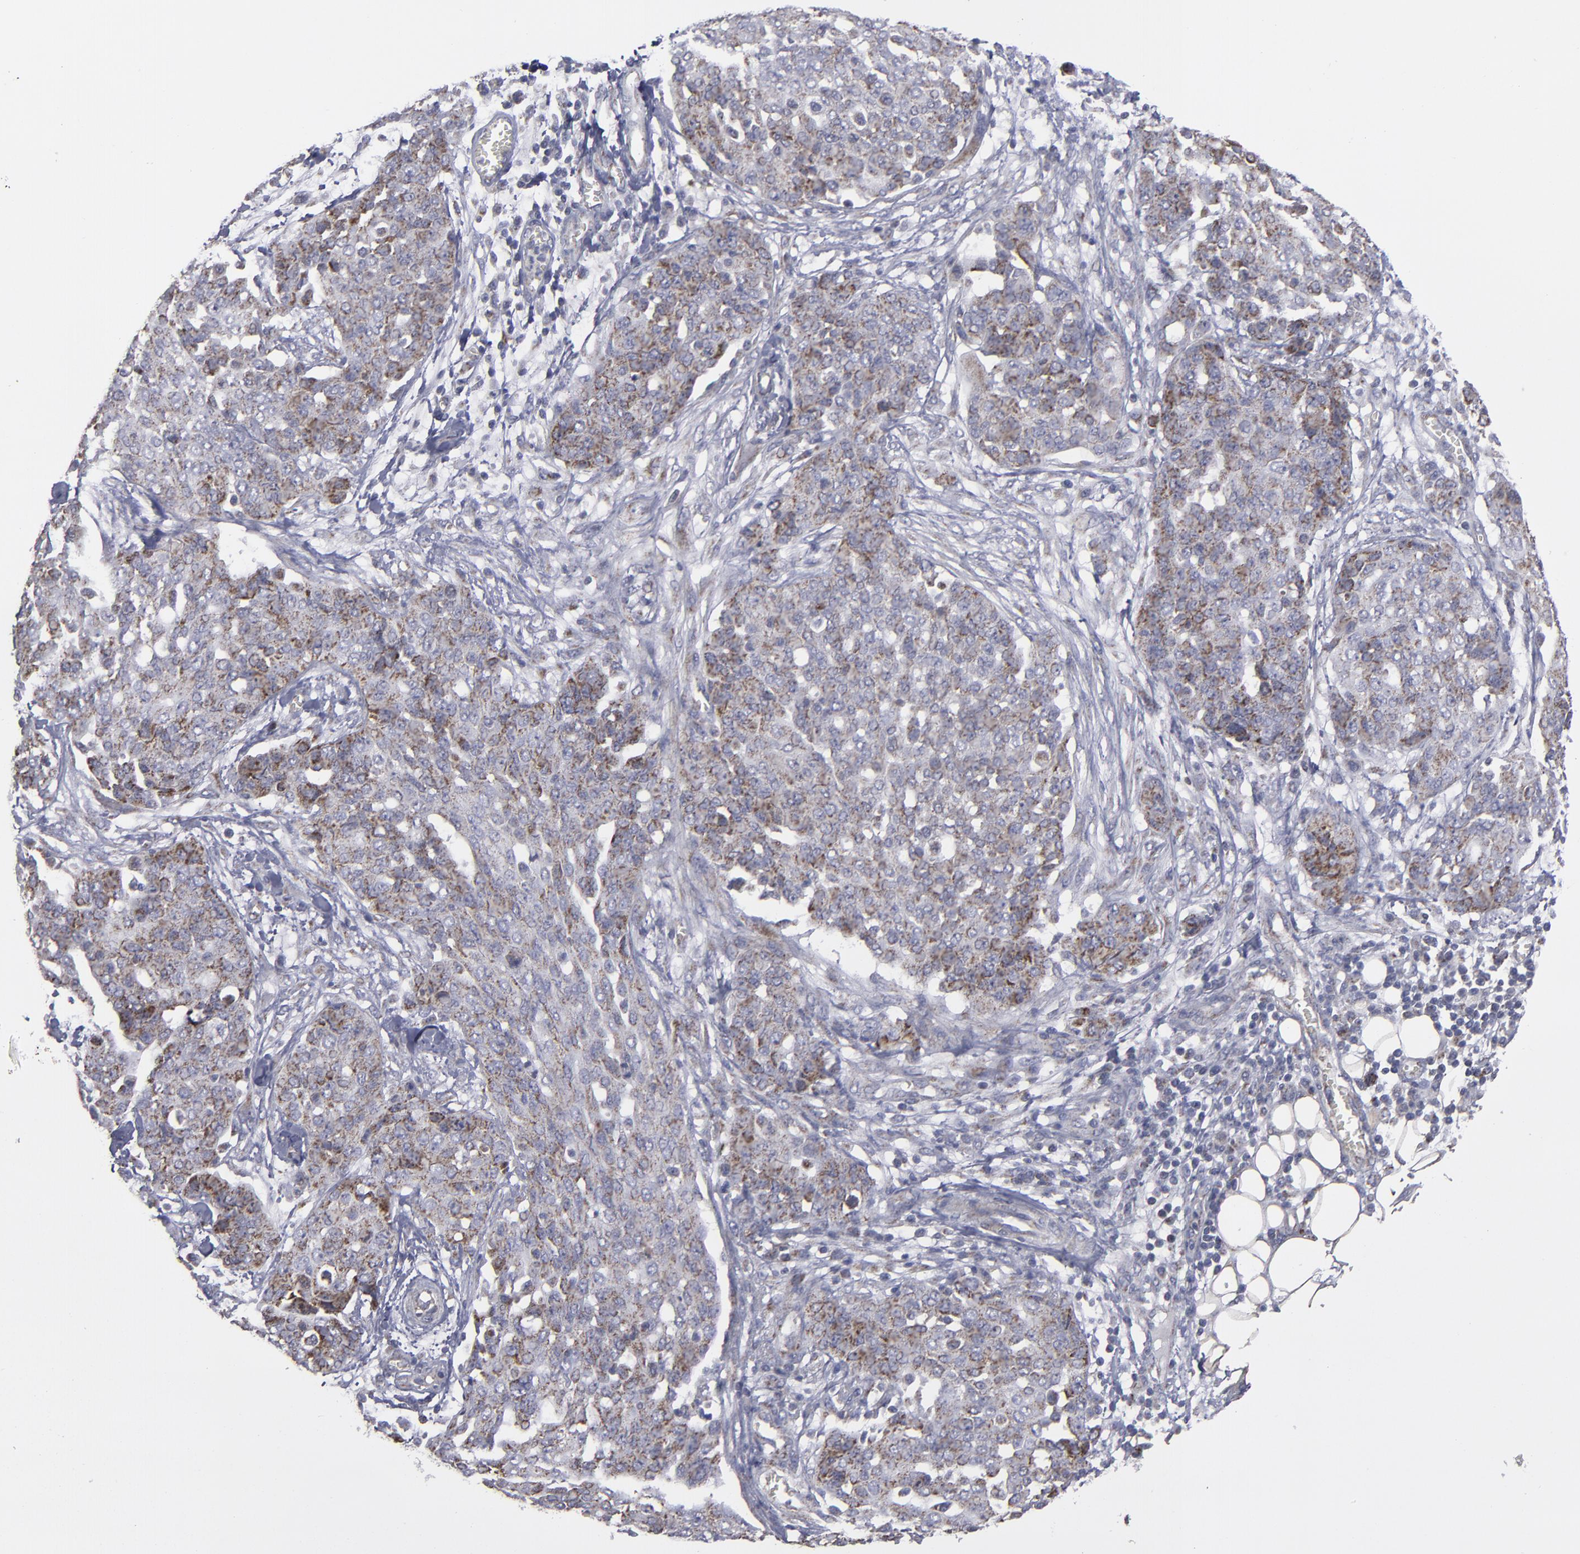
{"staining": {"intensity": "moderate", "quantity": ">75%", "location": "cytoplasmic/membranous"}, "tissue": "ovarian cancer", "cell_type": "Tumor cells", "image_type": "cancer", "snomed": [{"axis": "morphology", "description": "Cystadenocarcinoma, serous, NOS"}, {"axis": "topography", "description": "Soft tissue"}, {"axis": "topography", "description": "Ovary"}], "caption": "A high-resolution histopathology image shows IHC staining of serous cystadenocarcinoma (ovarian), which reveals moderate cytoplasmic/membranous expression in about >75% of tumor cells.", "gene": "MYOM2", "patient": {"sex": "female", "age": 57}}